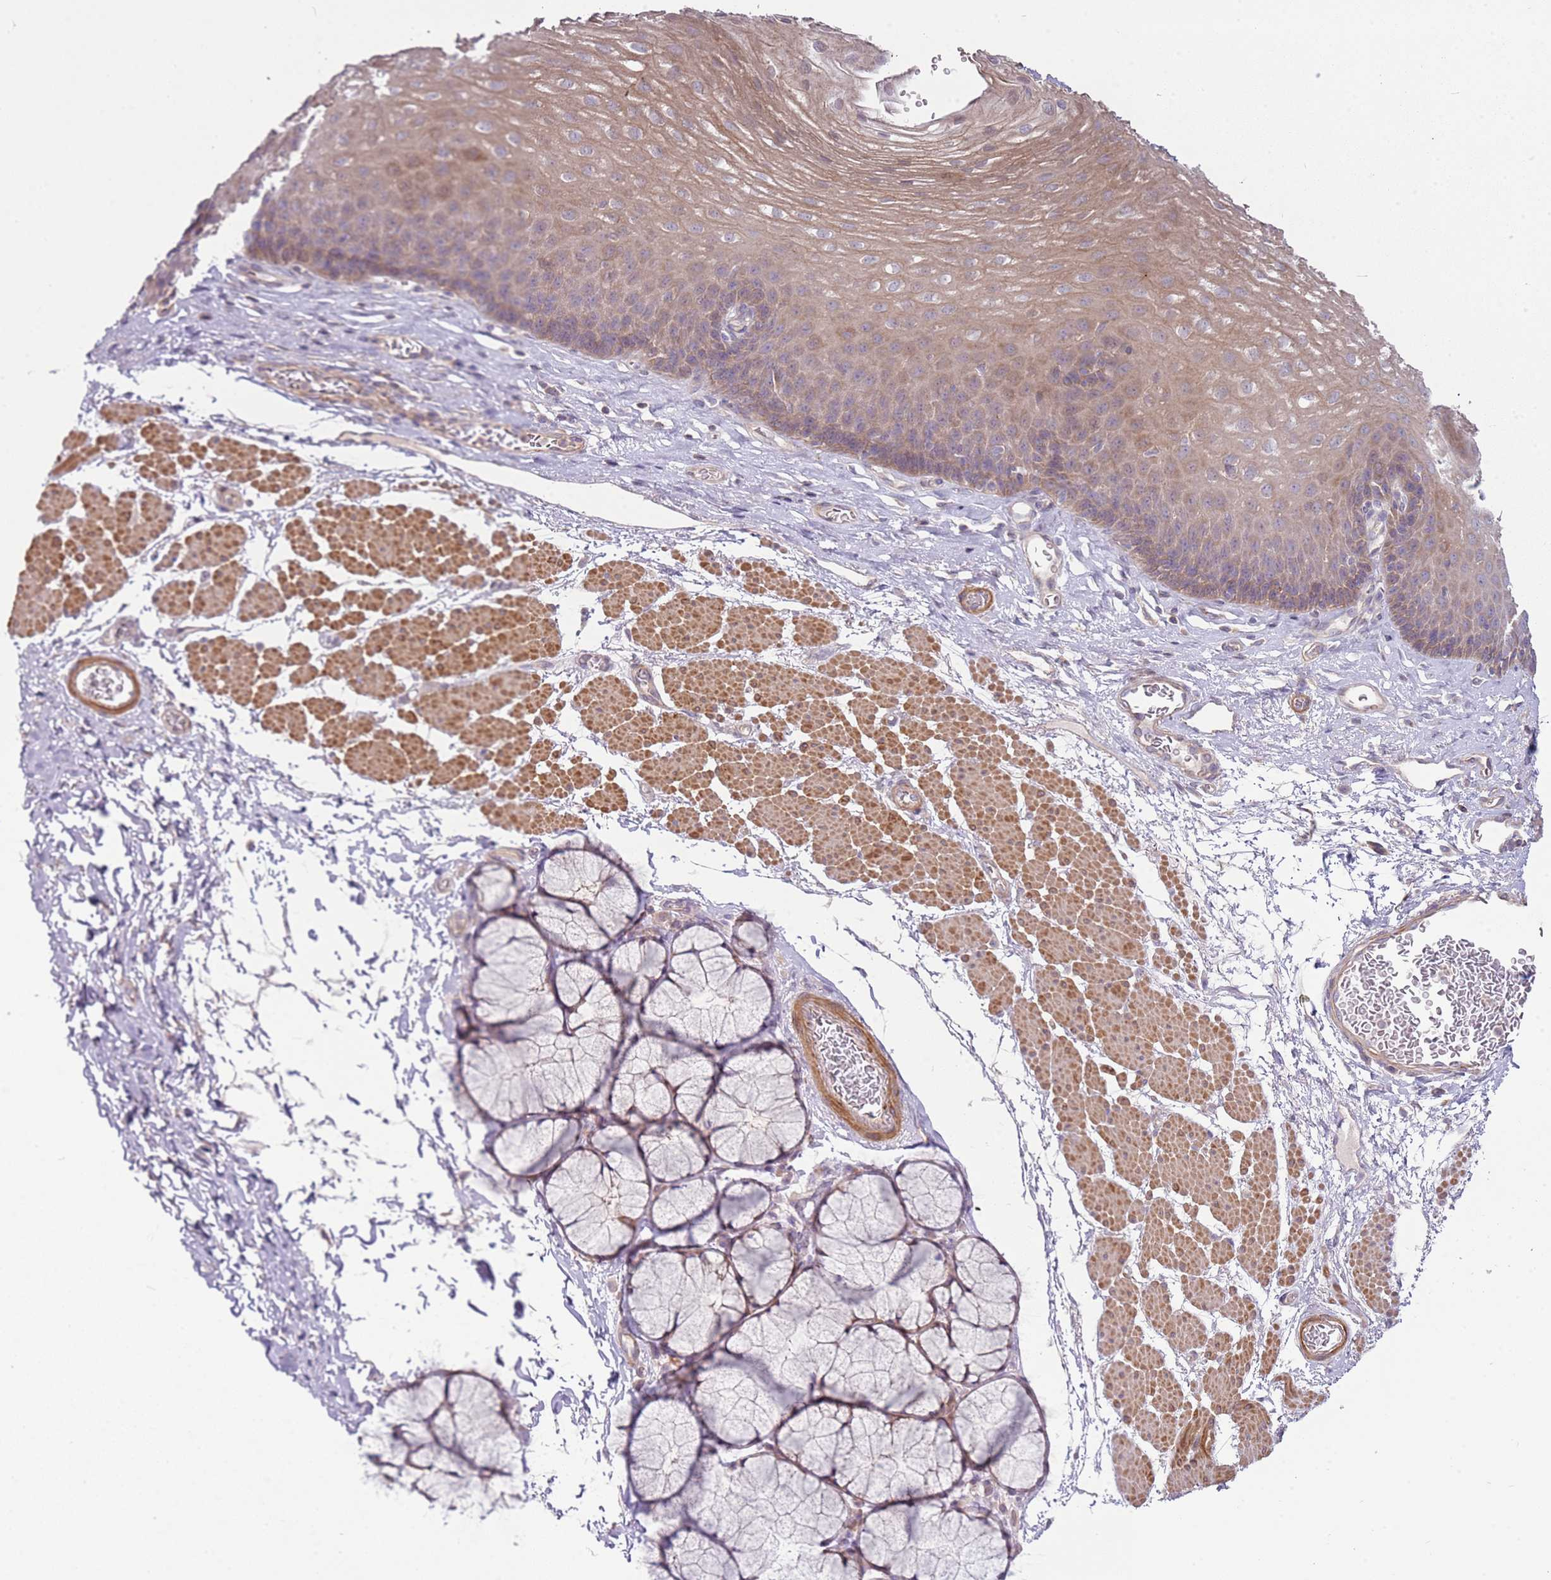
{"staining": {"intensity": "weak", "quantity": ">75%", "location": "cytoplasmic/membranous"}, "tissue": "esophagus", "cell_type": "Squamous epithelial cells", "image_type": "normal", "snomed": [{"axis": "morphology", "description": "Normal tissue, NOS"}, {"axis": "topography", "description": "Esophagus"}], "caption": "This micrograph shows immunohistochemistry staining of normal human esophagus, with low weak cytoplasmic/membranous expression in about >75% of squamous epithelial cells.", "gene": "DTD2", "patient": {"sex": "female", "age": 66}}